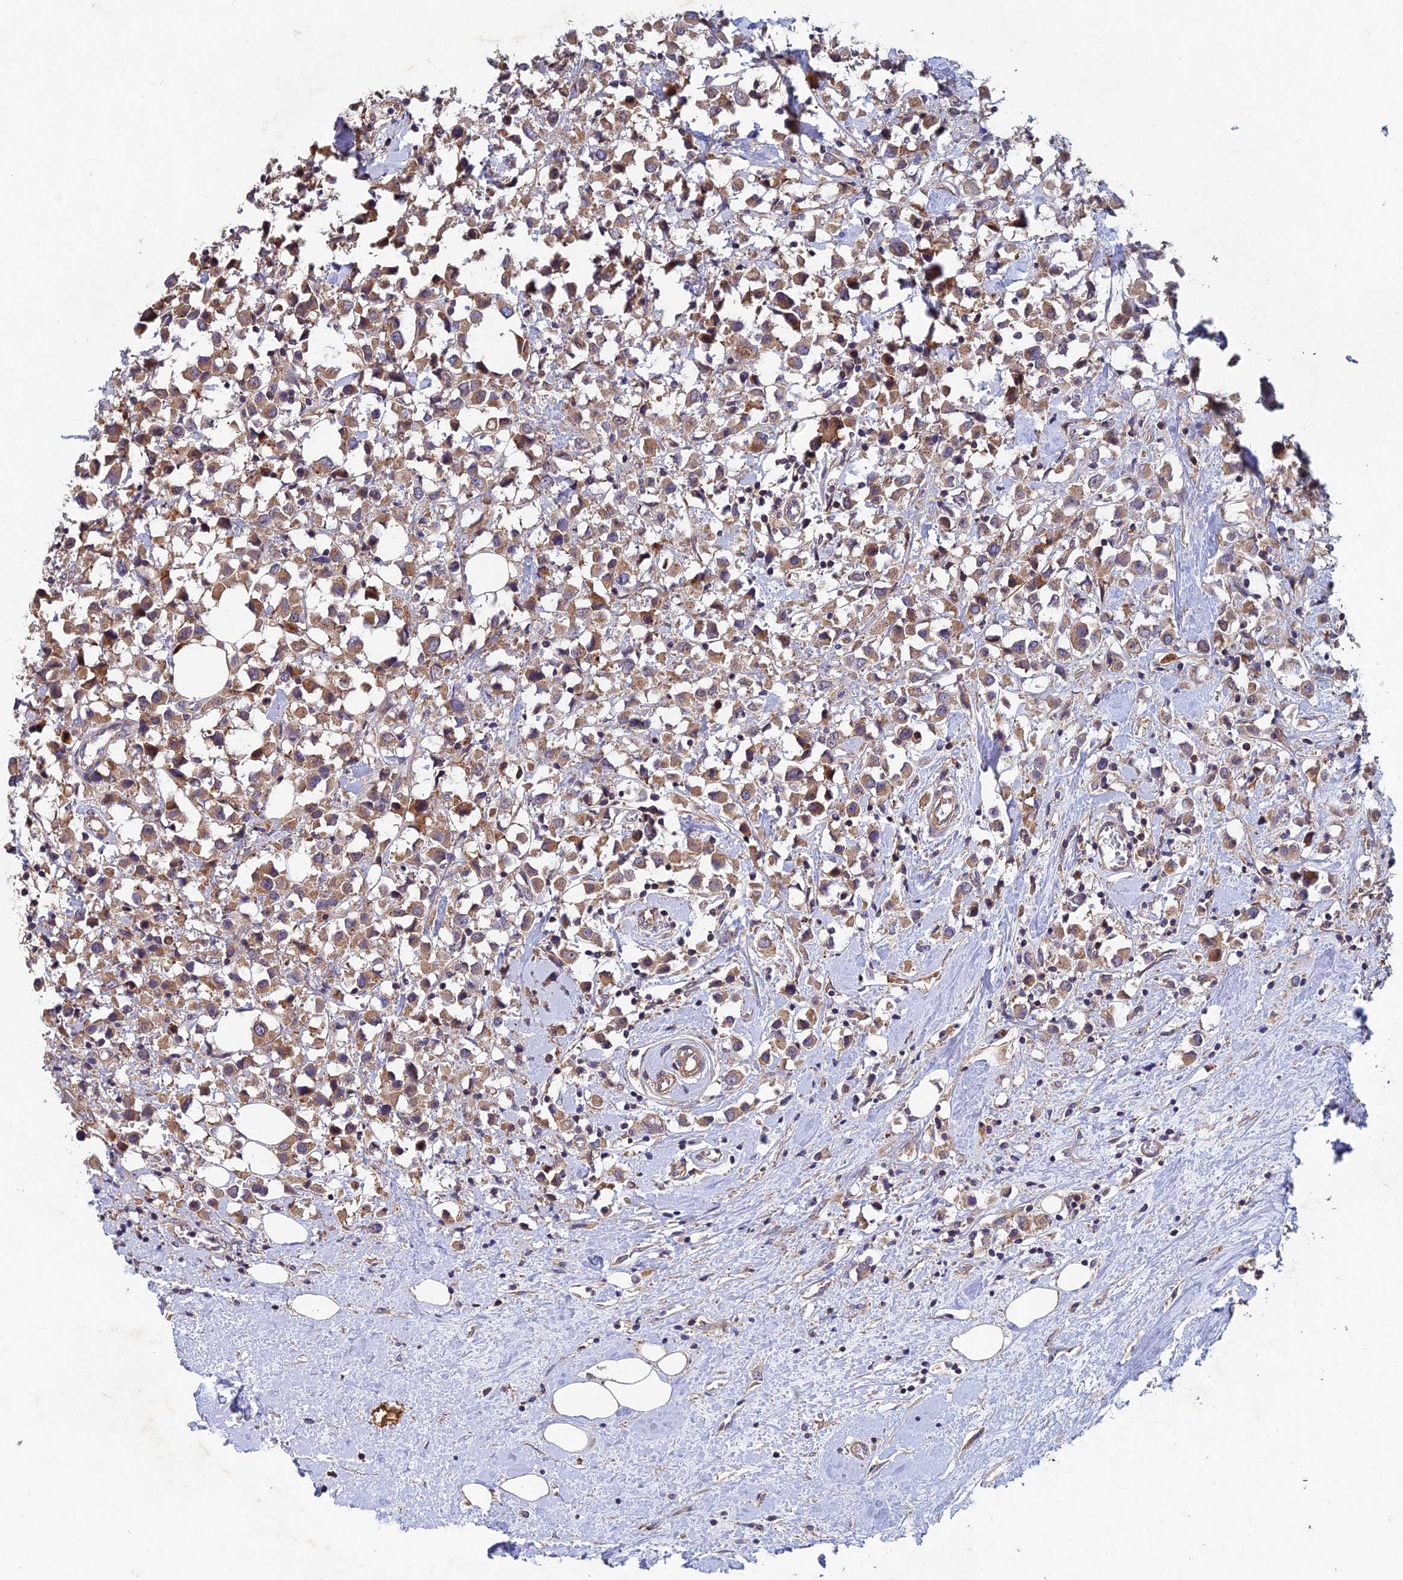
{"staining": {"intensity": "moderate", "quantity": ">75%", "location": "cytoplasmic/membranous"}, "tissue": "breast cancer", "cell_type": "Tumor cells", "image_type": "cancer", "snomed": [{"axis": "morphology", "description": "Duct carcinoma"}, {"axis": "topography", "description": "Breast"}], "caption": "A brown stain highlights moderate cytoplasmic/membranous expression of a protein in human intraductal carcinoma (breast) tumor cells.", "gene": "NCAPG", "patient": {"sex": "female", "age": 61}}